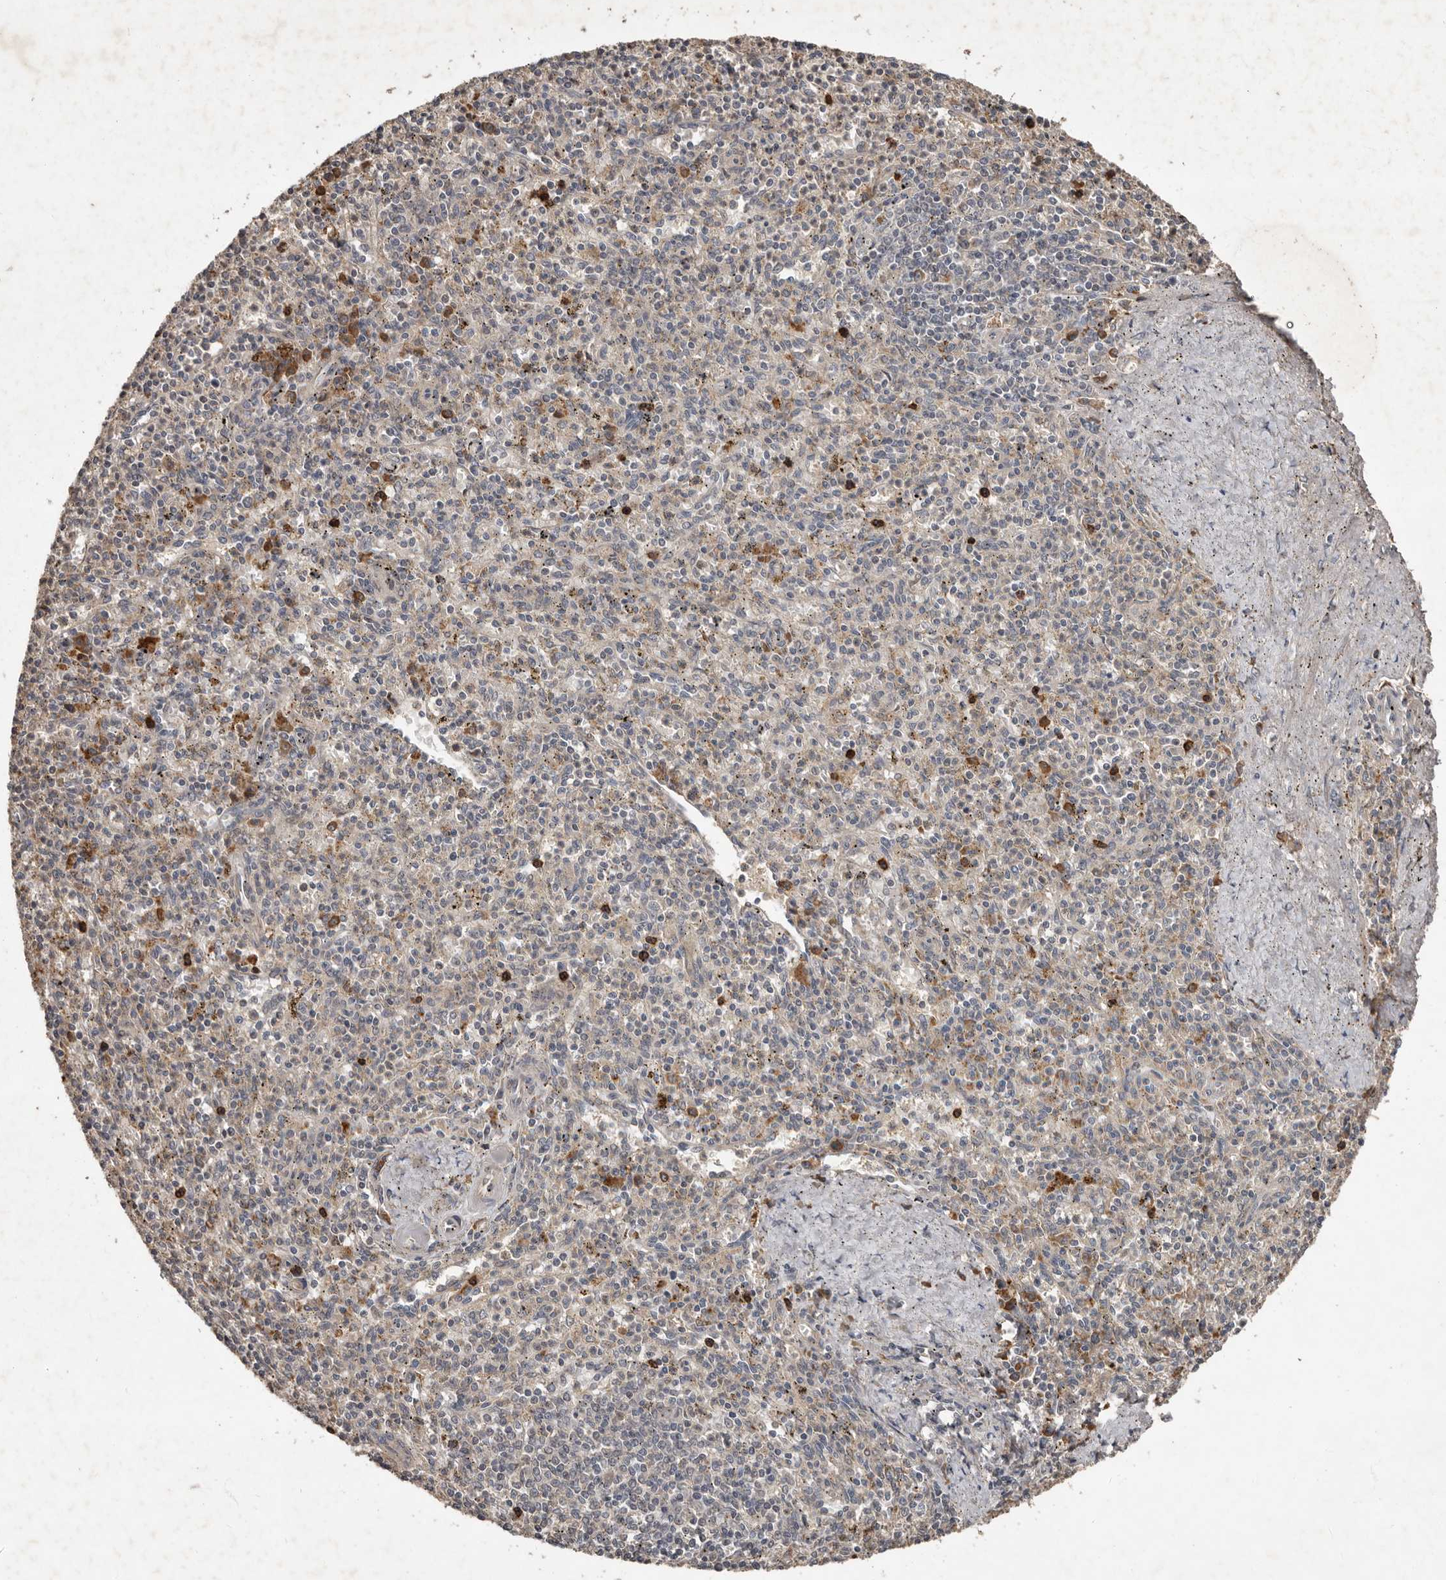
{"staining": {"intensity": "moderate", "quantity": "<25%", "location": "cytoplasmic/membranous"}, "tissue": "spleen", "cell_type": "Cells in red pulp", "image_type": "normal", "snomed": [{"axis": "morphology", "description": "Normal tissue, NOS"}, {"axis": "topography", "description": "Spleen"}], "caption": "This micrograph demonstrates immunohistochemistry (IHC) staining of unremarkable human spleen, with low moderate cytoplasmic/membranous expression in approximately <25% of cells in red pulp.", "gene": "KIF26B", "patient": {"sex": "male", "age": 72}}